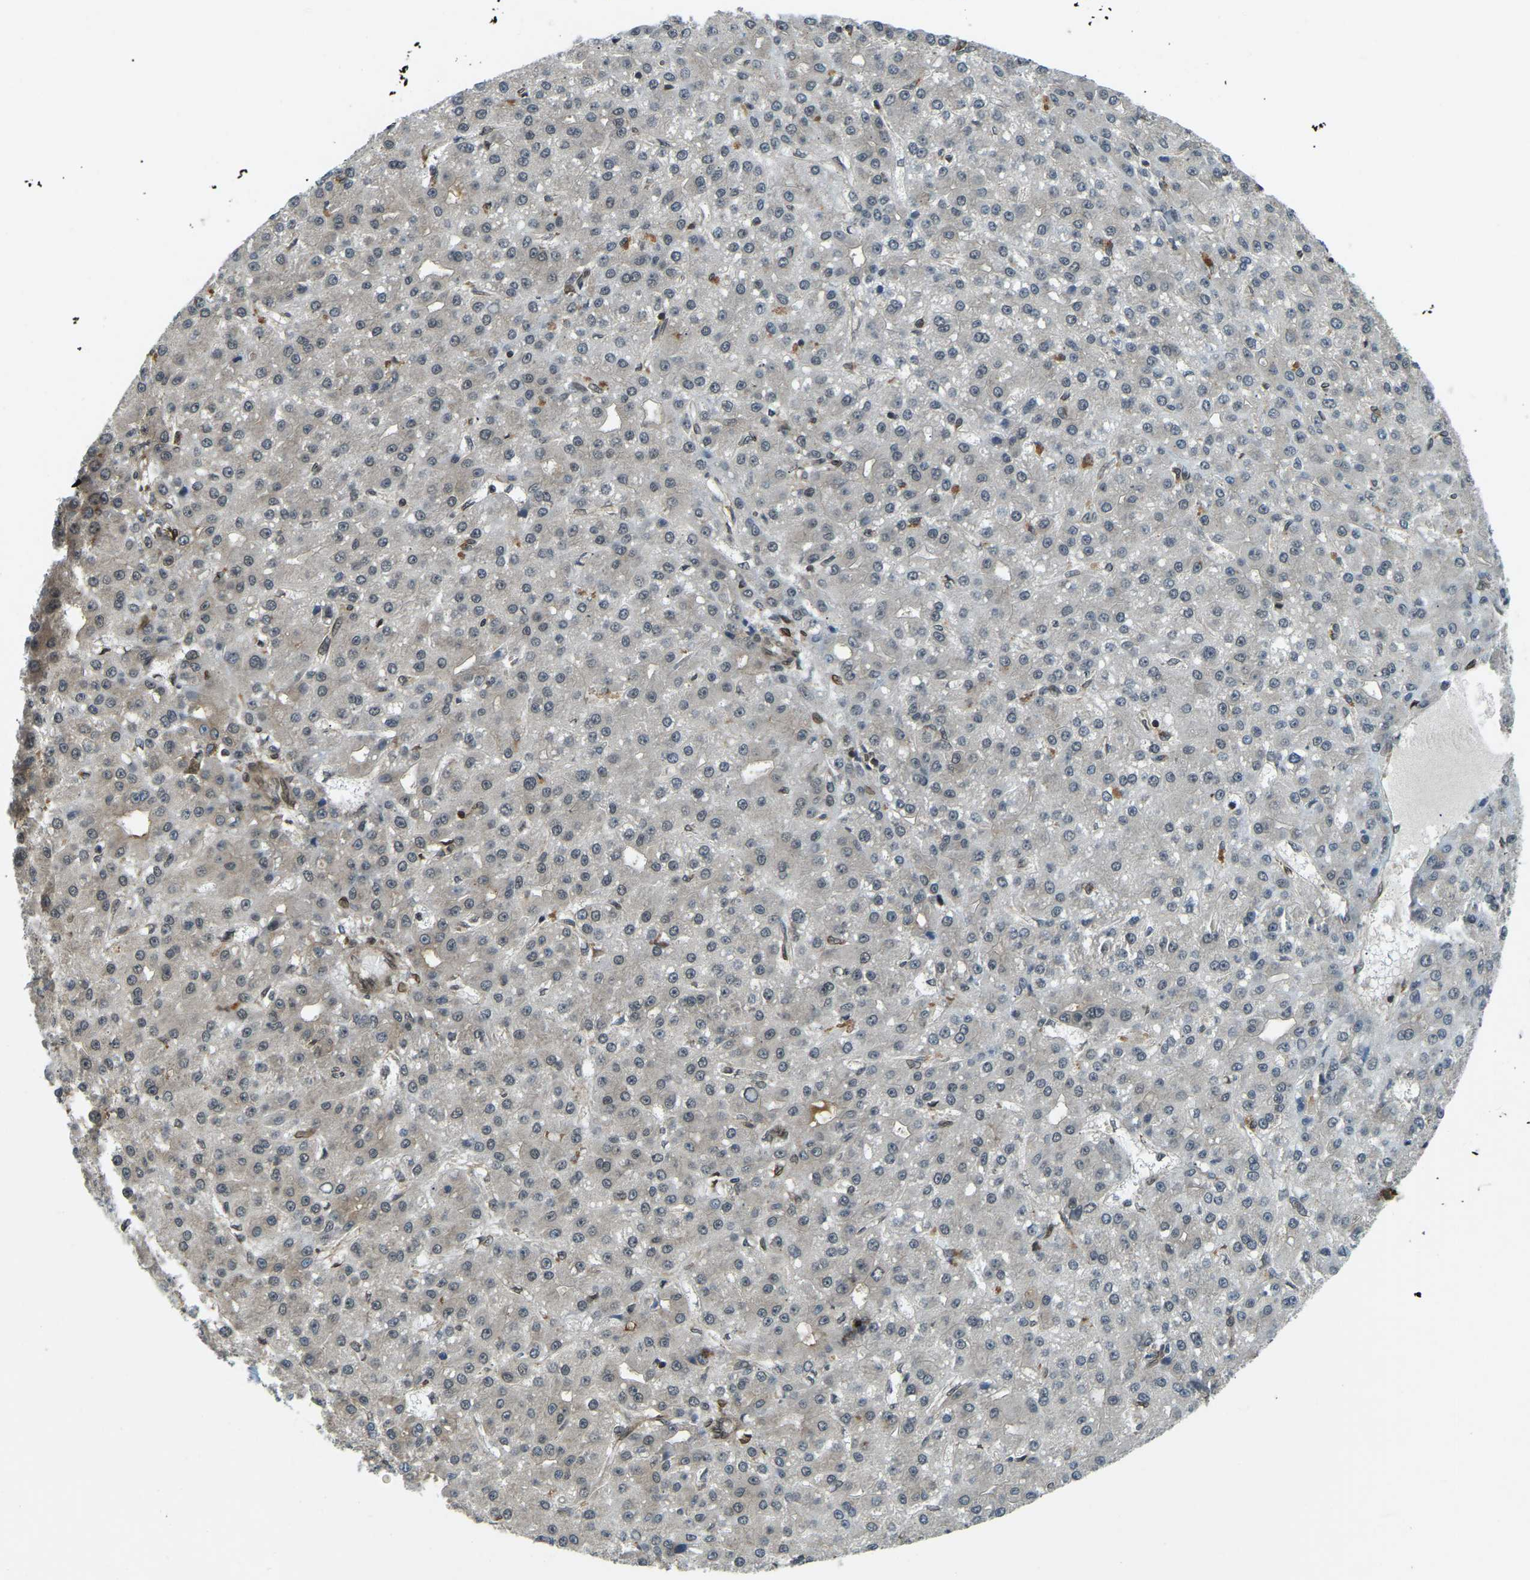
{"staining": {"intensity": "weak", "quantity": "<25%", "location": "cytoplasmic/membranous"}, "tissue": "liver cancer", "cell_type": "Tumor cells", "image_type": "cancer", "snomed": [{"axis": "morphology", "description": "Carcinoma, Hepatocellular, NOS"}, {"axis": "topography", "description": "Liver"}], "caption": "There is no significant staining in tumor cells of liver cancer. (DAB immunohistochemistry (IHC) visualized using brightfield microscopy, high magnification).", "gene": "SYNE1", "patient": {"sex": "male", "age": 67}}